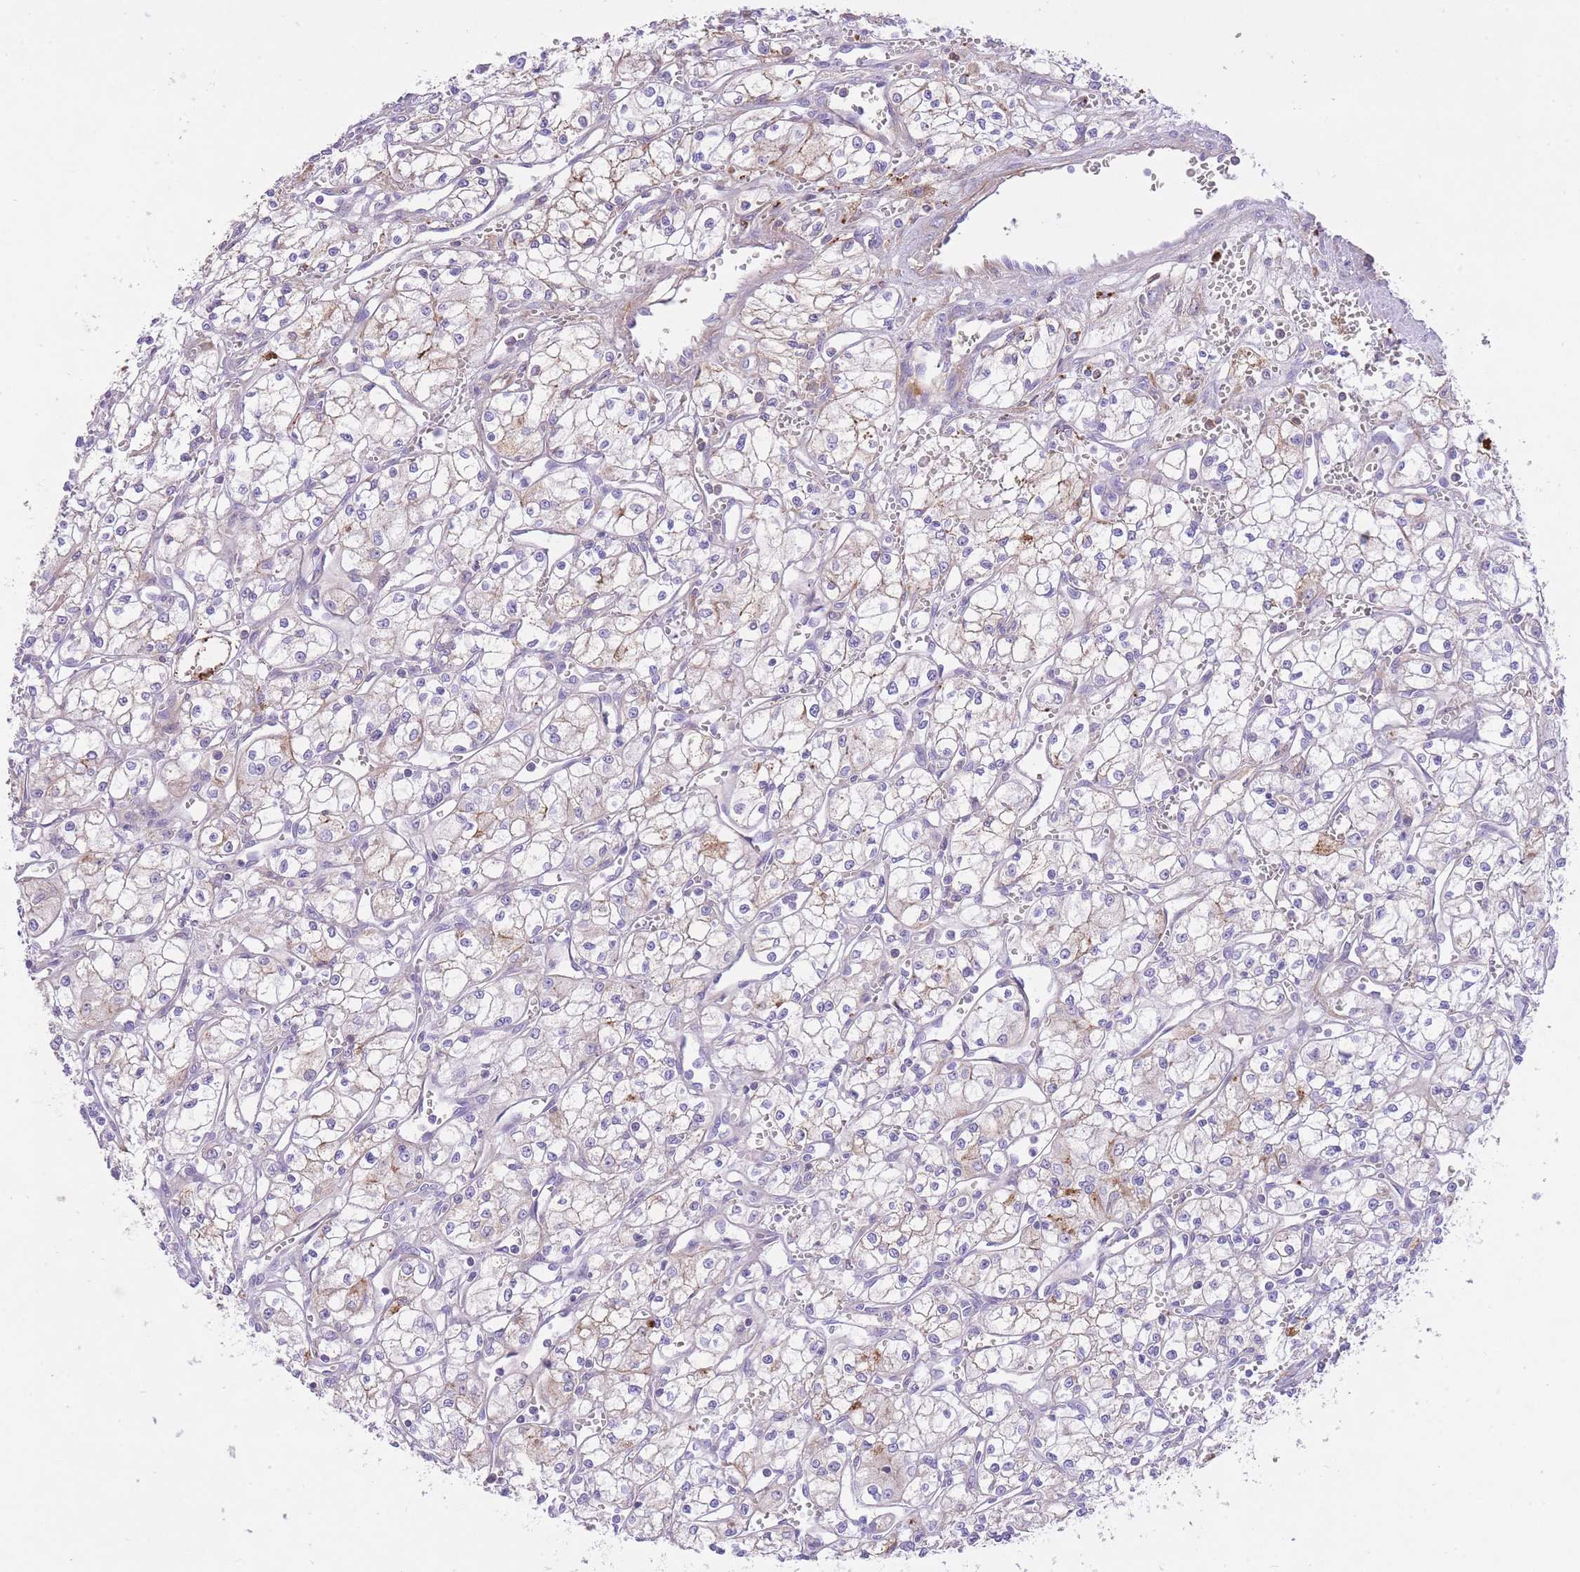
{"staining": {"intensity": "negative", "quantity": "none", "location": "none"}, "tissue": "renal cancer", "cell_type": "Tumor cells", "image_type": "cancer", "snomed": [{"axis": "morphology", "description": "Adenocarcinoma, NOS"}, {"axis": "topography", "description": "Kidney"}], "caption": "Immunohistochemical staining of human renal cancer exhibits no significant positivity in tumor cells. (DAB (3,3'-diaminobenzidine) immunohistochemistry (IHC), high magnification).", "gene": "HRG", "patient": {"sex": "male", "age": 59}}